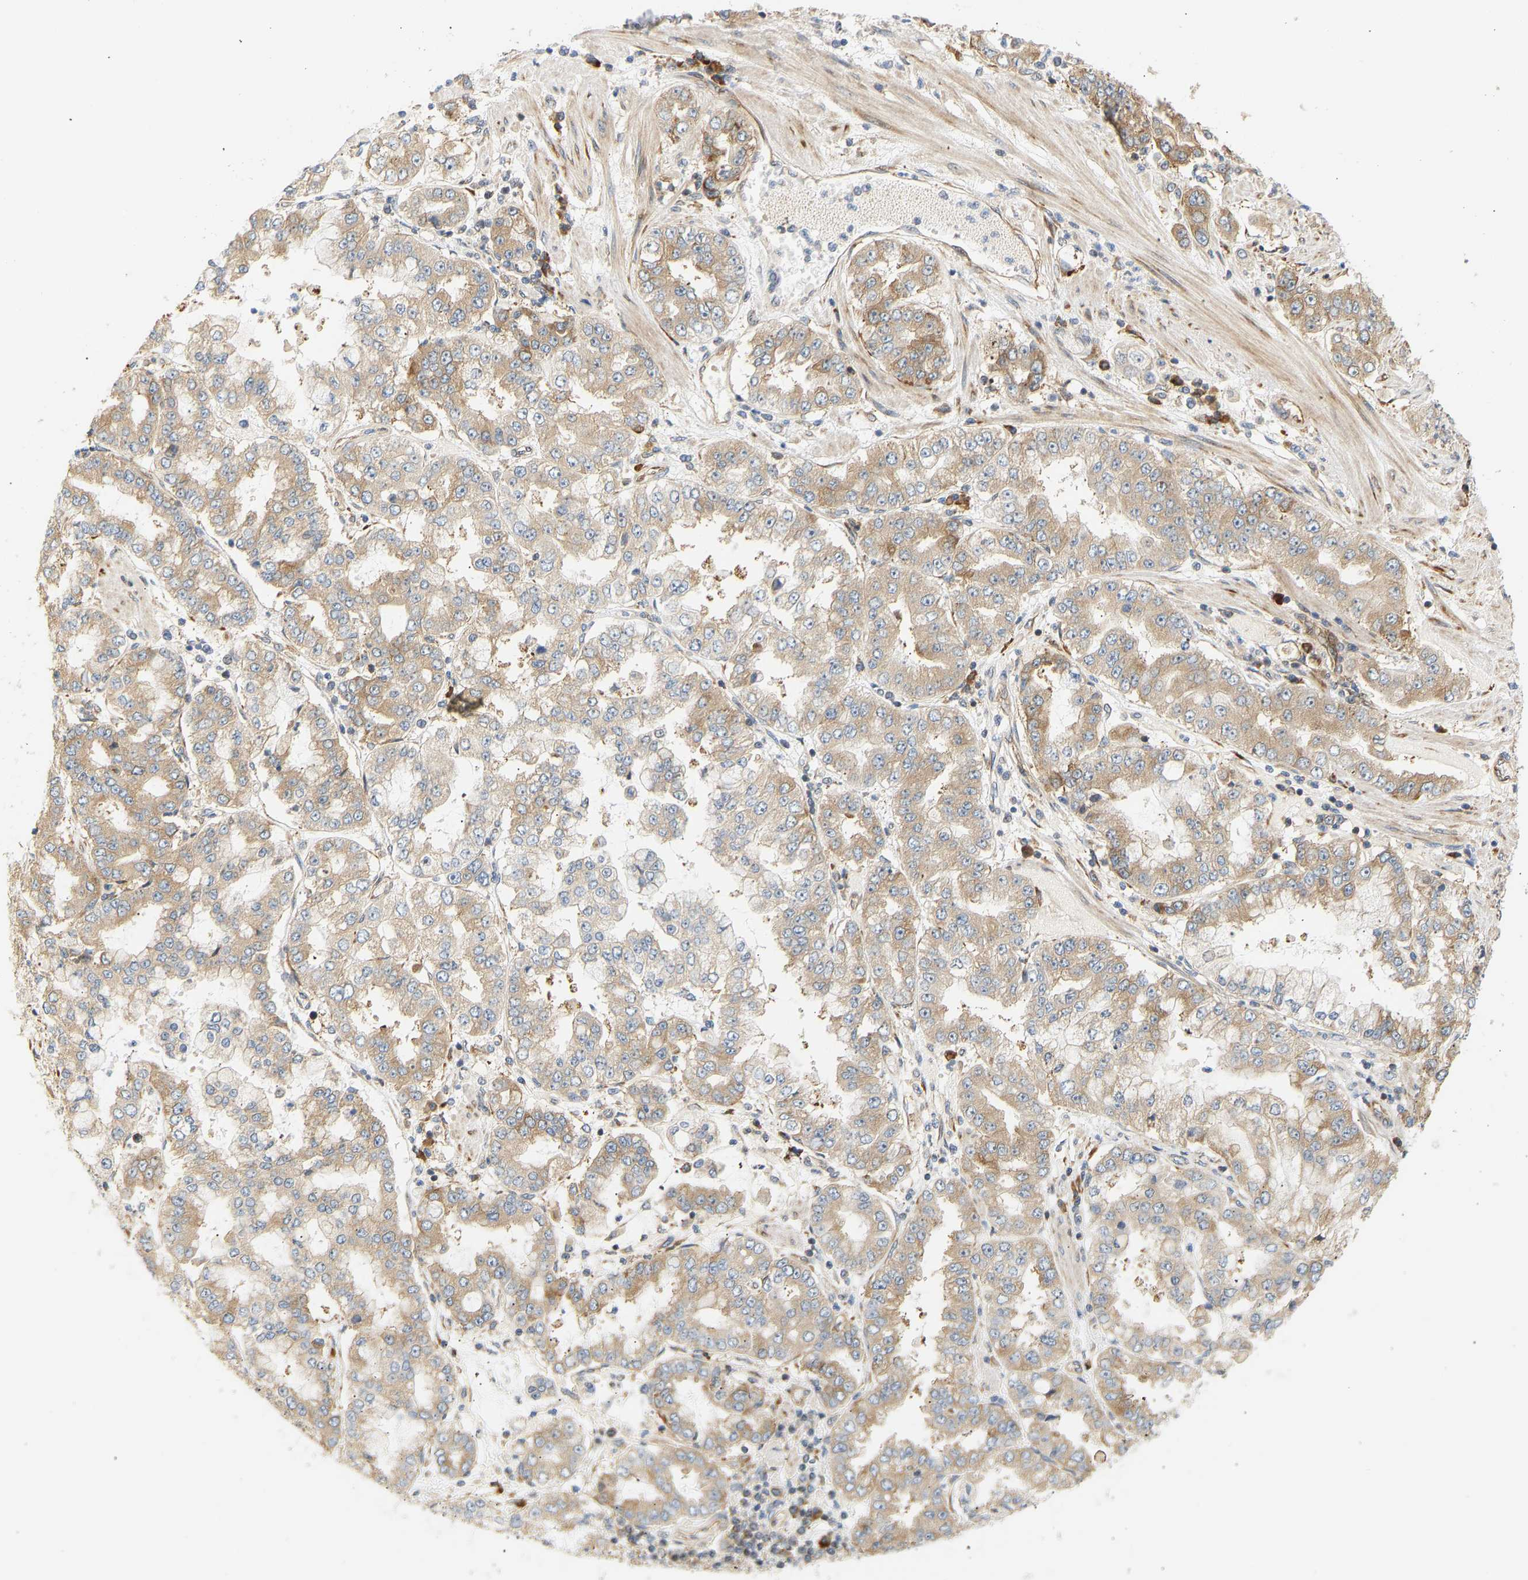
{"staining": {"intensity": "moderate", "quantity": ">75%", "location": "cytoplasmic/membranous"}, "tissue": "stomach cancer", "cell_type": "Tumor cells", "image_type": "cancer", "snomed": [{"axis": "morphology", "description": "Adenocarcinoma, NOS"}, {"axis": "topography", "description": "Stomach"}], "caption": "Immunohistochemistry (IHC) photomicrograph of stomach cancer stained for a protein (brown), which exhibits medium levels of moderate cytoplasmic/membranous positivity in approximately >75% of tumor cells.", "gene": "RPS14", "patient": {"sex": "male", "age": 76}}